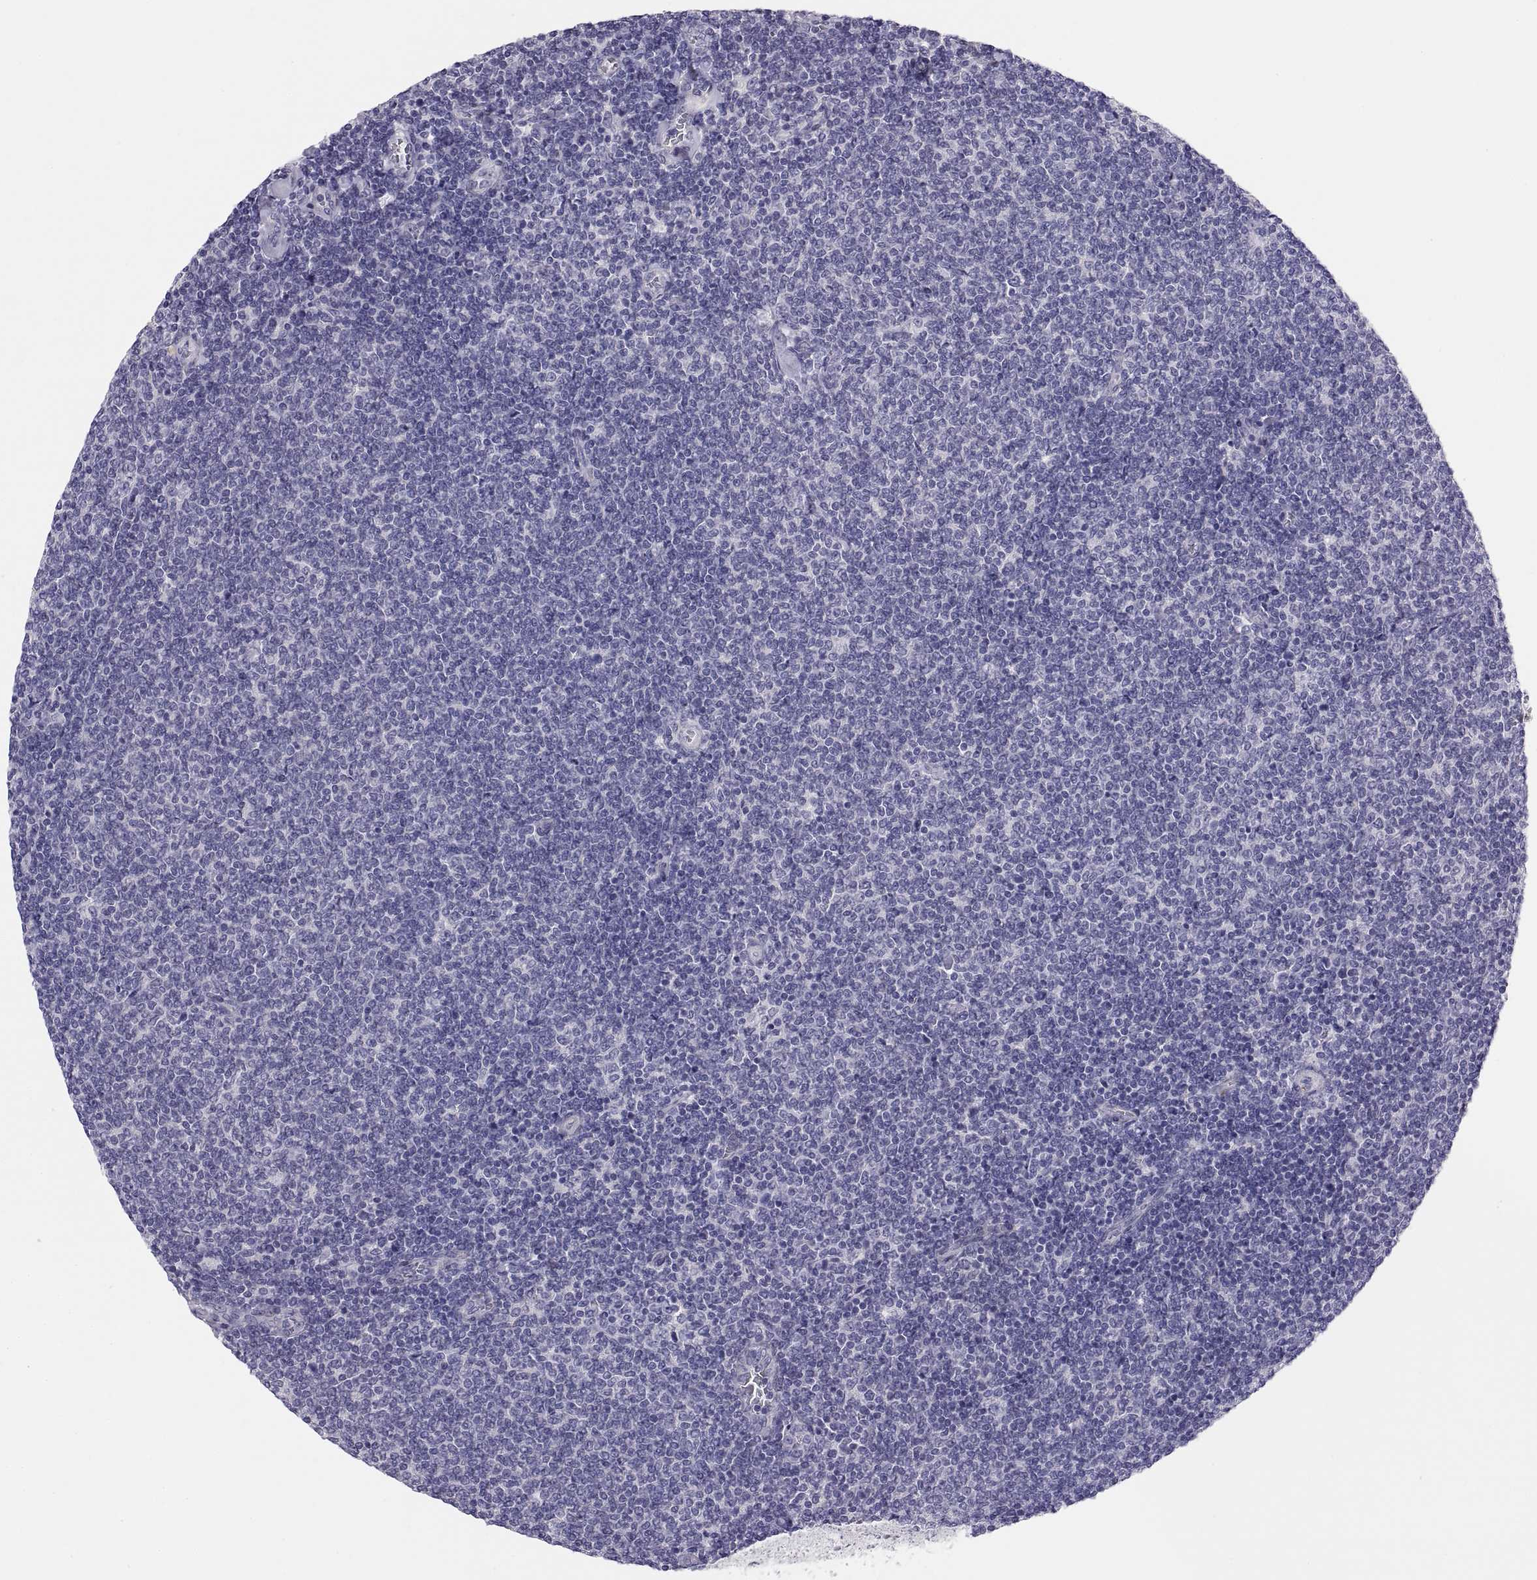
{"staining": {"intensity": "negative", "quantity": "none", "location": "none"}, "tissue": "lymphoma", "cell_type": "Tumor cells", "image_type": "cancer", "snomed": [{"axis": "morphology", "description": "Malignant lymphoma, non-Hodgkin's type, Low grade"}, {"axis": "topography", "description": "Lymph node"}], "caption": "Tumor cells are negative for protein expression in human low-grade malignant lymphoma, non-Hodgkin's type.", "gene": "STRC", "patient": {"sex": "male", "age": 52}}